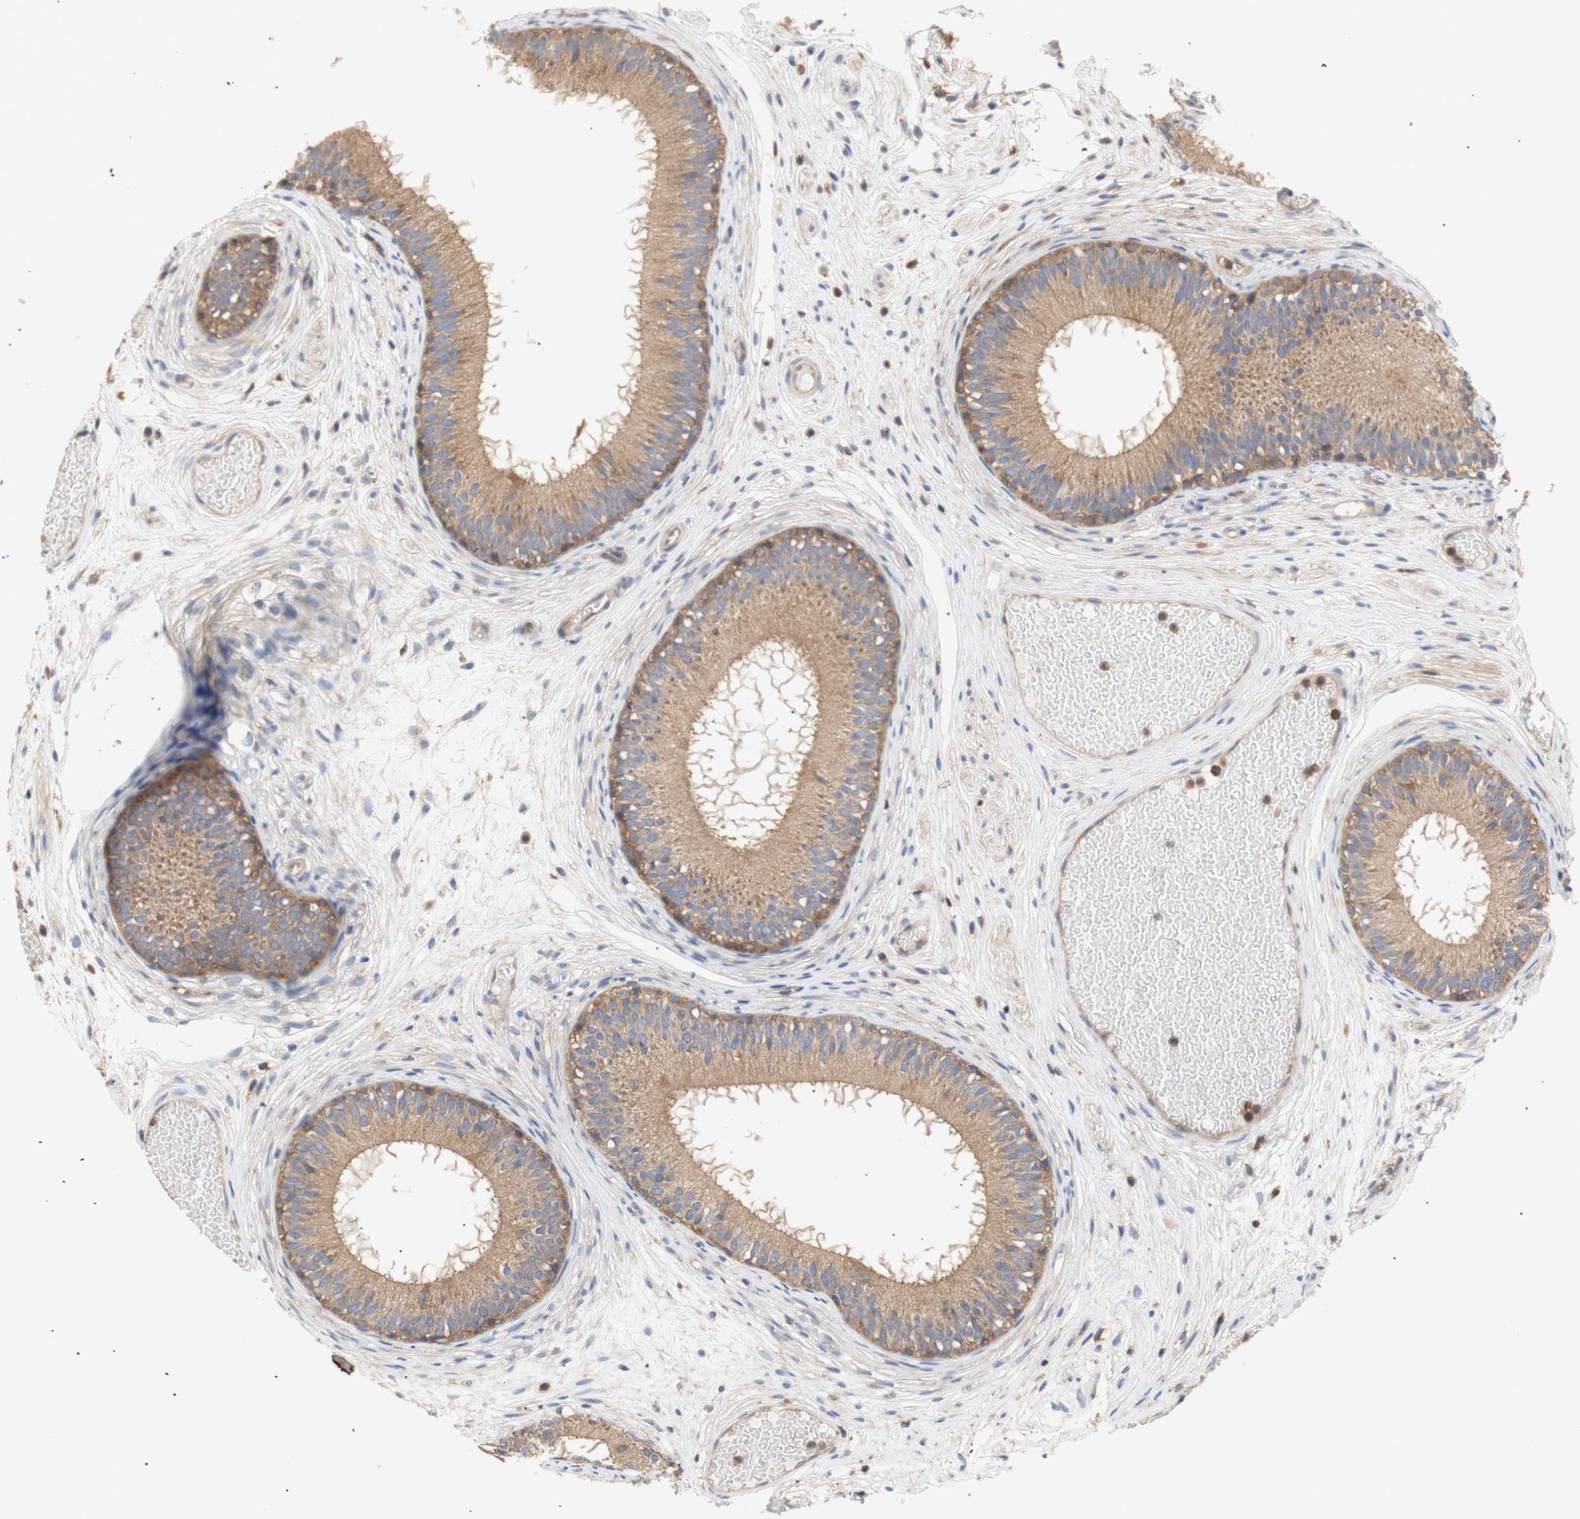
{"staining": {"intensity": "moderate", "quantity": ">75%", "location": "cytoplasmic/membranous"}, "tissue": "epididymis", "cell_type": "Glandular cells", "image_type": "normal", "snomed": [{"axis": "morphology", "description": "Normal tissue, NOS"}, {"axis": "morphology", "description": "Atrophy, NOS"}, {"axis": "topography", "description": "Testis"}, {"axis": "topography", "description": "Epididymis"}], "caption": "This image exhibits immunohistochemistry staining of benign human epididymis, with medium moderate cytoplasmic/membranous expression in about >75% of glandular cells.", "gene": "IKBKG", "patient": {"sex": "male", "age": 18}}